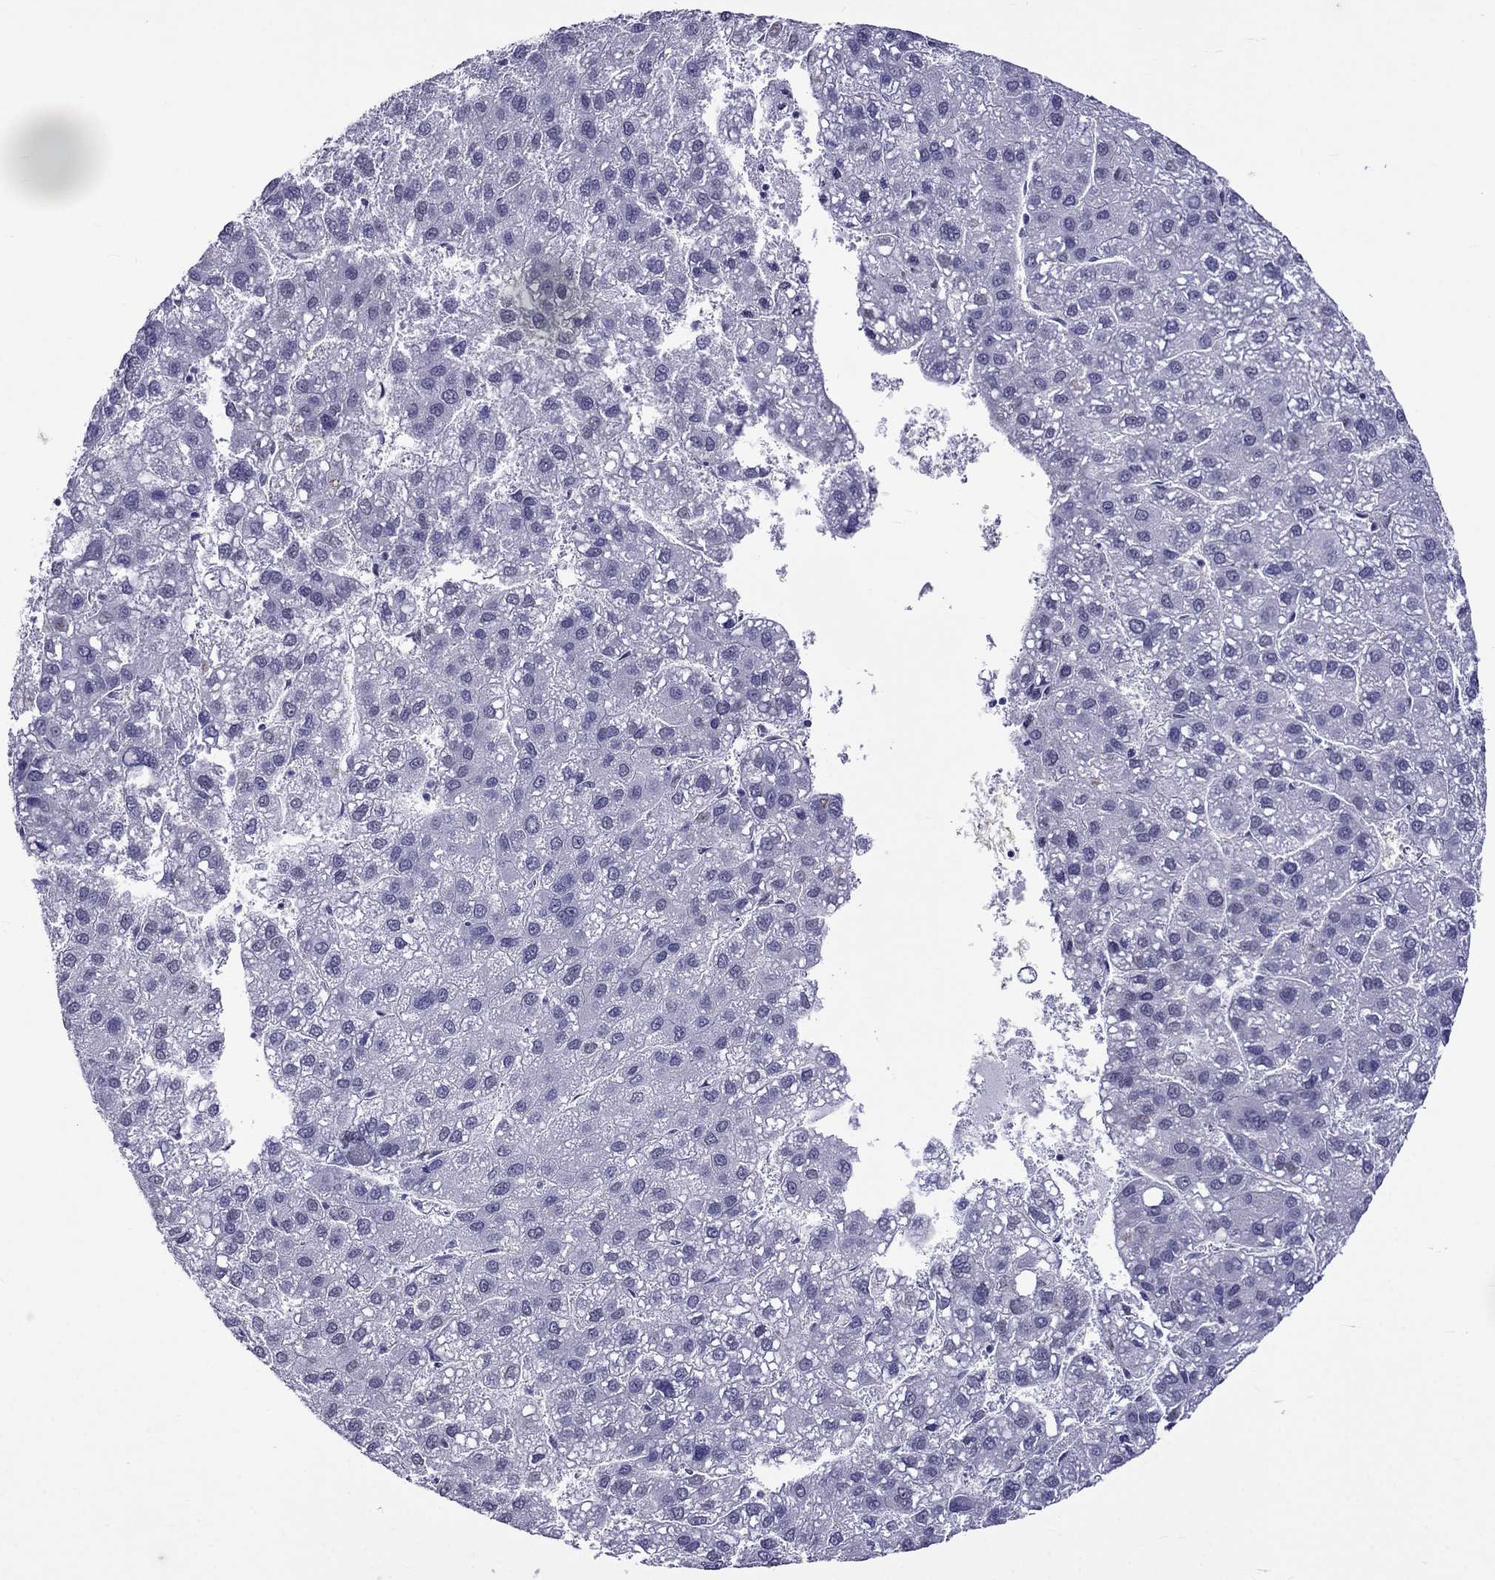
{"staining": {"intensity": "negative", "quantity": "none", "location": "none"}, "tissue": "liver cancer", "cell_type": "Tumor cells", "image_type": "cancer", "snomed": [{"axis": "morphology", "description": "Carcinoma, Hepatocellular, NOS"}, {"axis": "topography", "description": "Liver"}], "caption": "Immunohistochemistry (IHC) histopathology image of neoplastic tissue: liver hepatocellular carcinoma stained with DAB shows no significant protein staining in tumor cells. Brightfield microscopy of immunohistochemistry stained with DAB (brown) and hematoxylin (blue), captured at high magnification.", "gene": "MGP", "patient": {"sex": "female", "age": 82}}